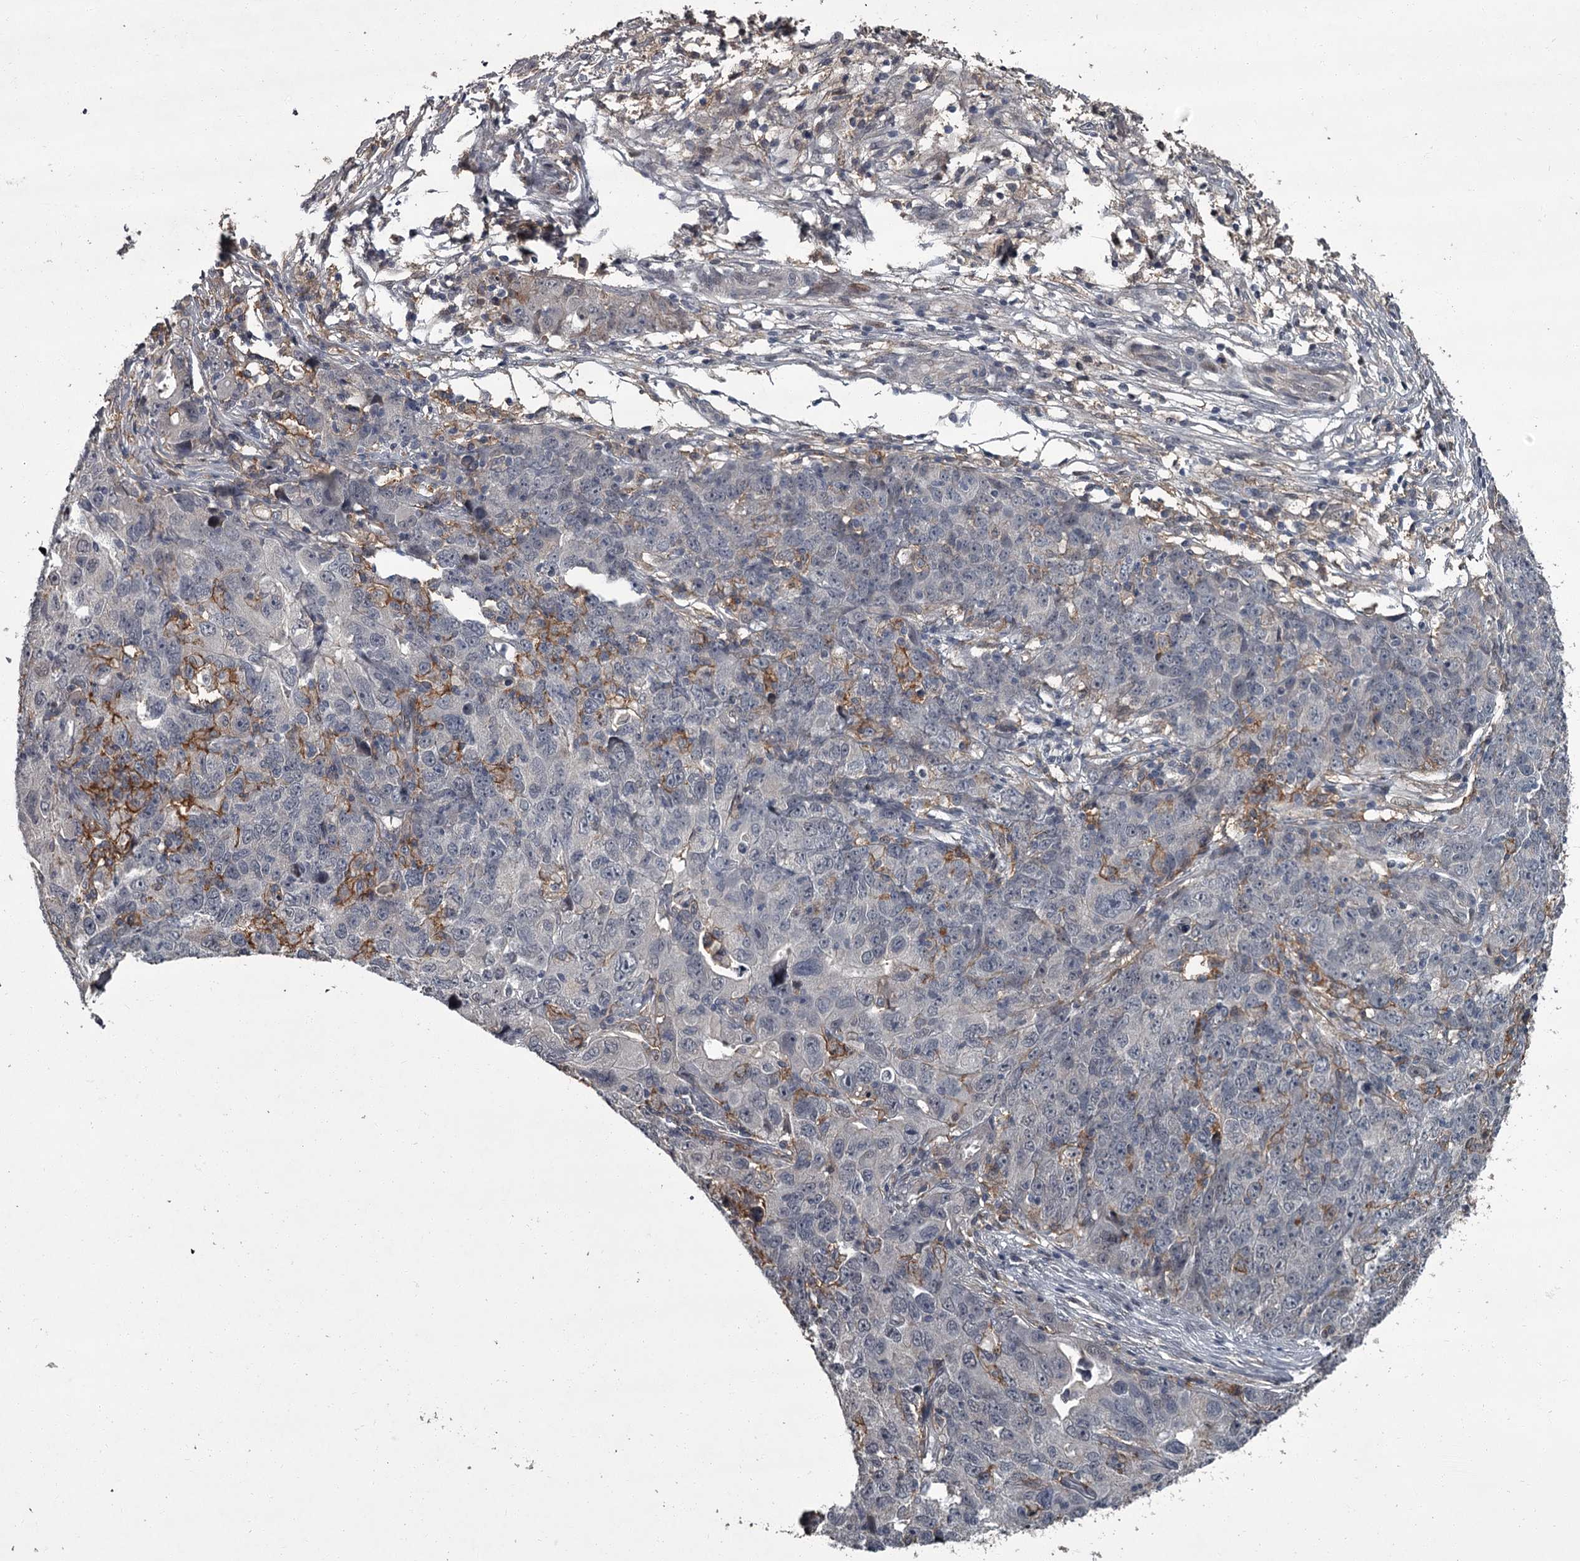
{"staining": {"intensity": "moderate", "quantity": "<25%", "location": "cytoplasmic/membranous"}, "tissue": "ovarian cancer", "cell_type": "Tumor cells", "image_type": "cancer", "snomed": [{"axis": "morphology", "description": "Carcinoma, endometroid"}, {"axis": "topography", "description": "Ovary"}], "caption": "High-magnification brightfield microscopy of ovarian cancer (endometroid carcinoma) stained with DAB (3,3'-diaminobenzidine) (brown) and counterstained with hematoxylin (blue). tumor cells exhibit moderate cytoplasmic/membranous expression is seen in about<25% of cells.", "gene": "FLVCR2", "patient": {"sex": "female", "age": 42}}